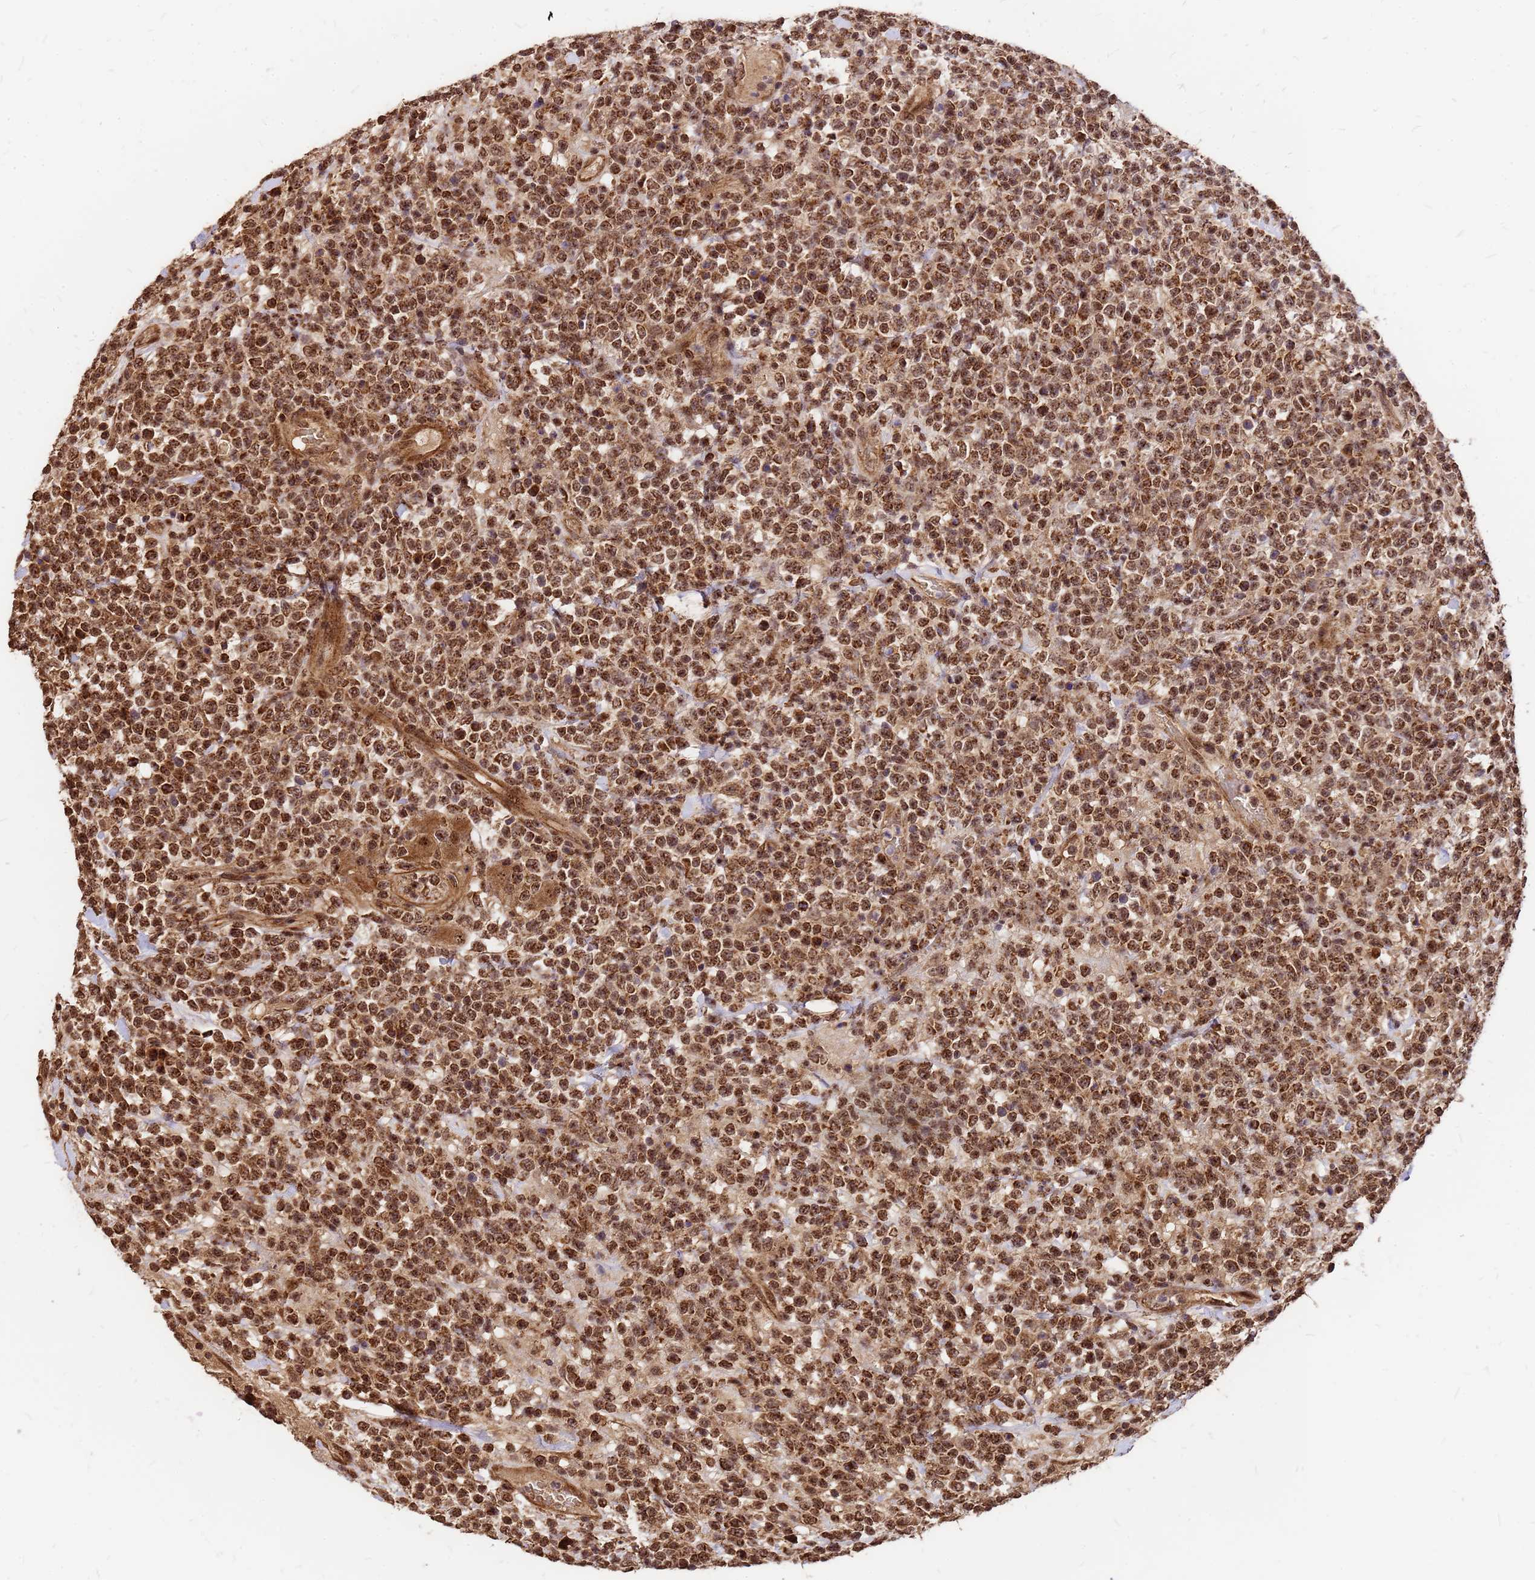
{"staining": {"intensity": "moderate", "quantity": ">75%", "location": "cytoplasmic/membranous,nuclear"}, "tissue": "lymphoma", "cell_type": "Tumor cells", "image_type": "cancer", "snomed": [{"axis": "morphology", "description": "Malignant lymphoma, non-Hodgkin's type, High grade"}, {"axis": "topography", "description": "Colon"}], "caption": "Protein expression analysis of high-grade malignant lymphoma, non-Hodgkin's type shows moderate cytoplasmic/membranous and nuclear expression in about >75% of tumor cells.", "gene": "GPATCH8", "patient": {"sex": "female", "age": 53}}